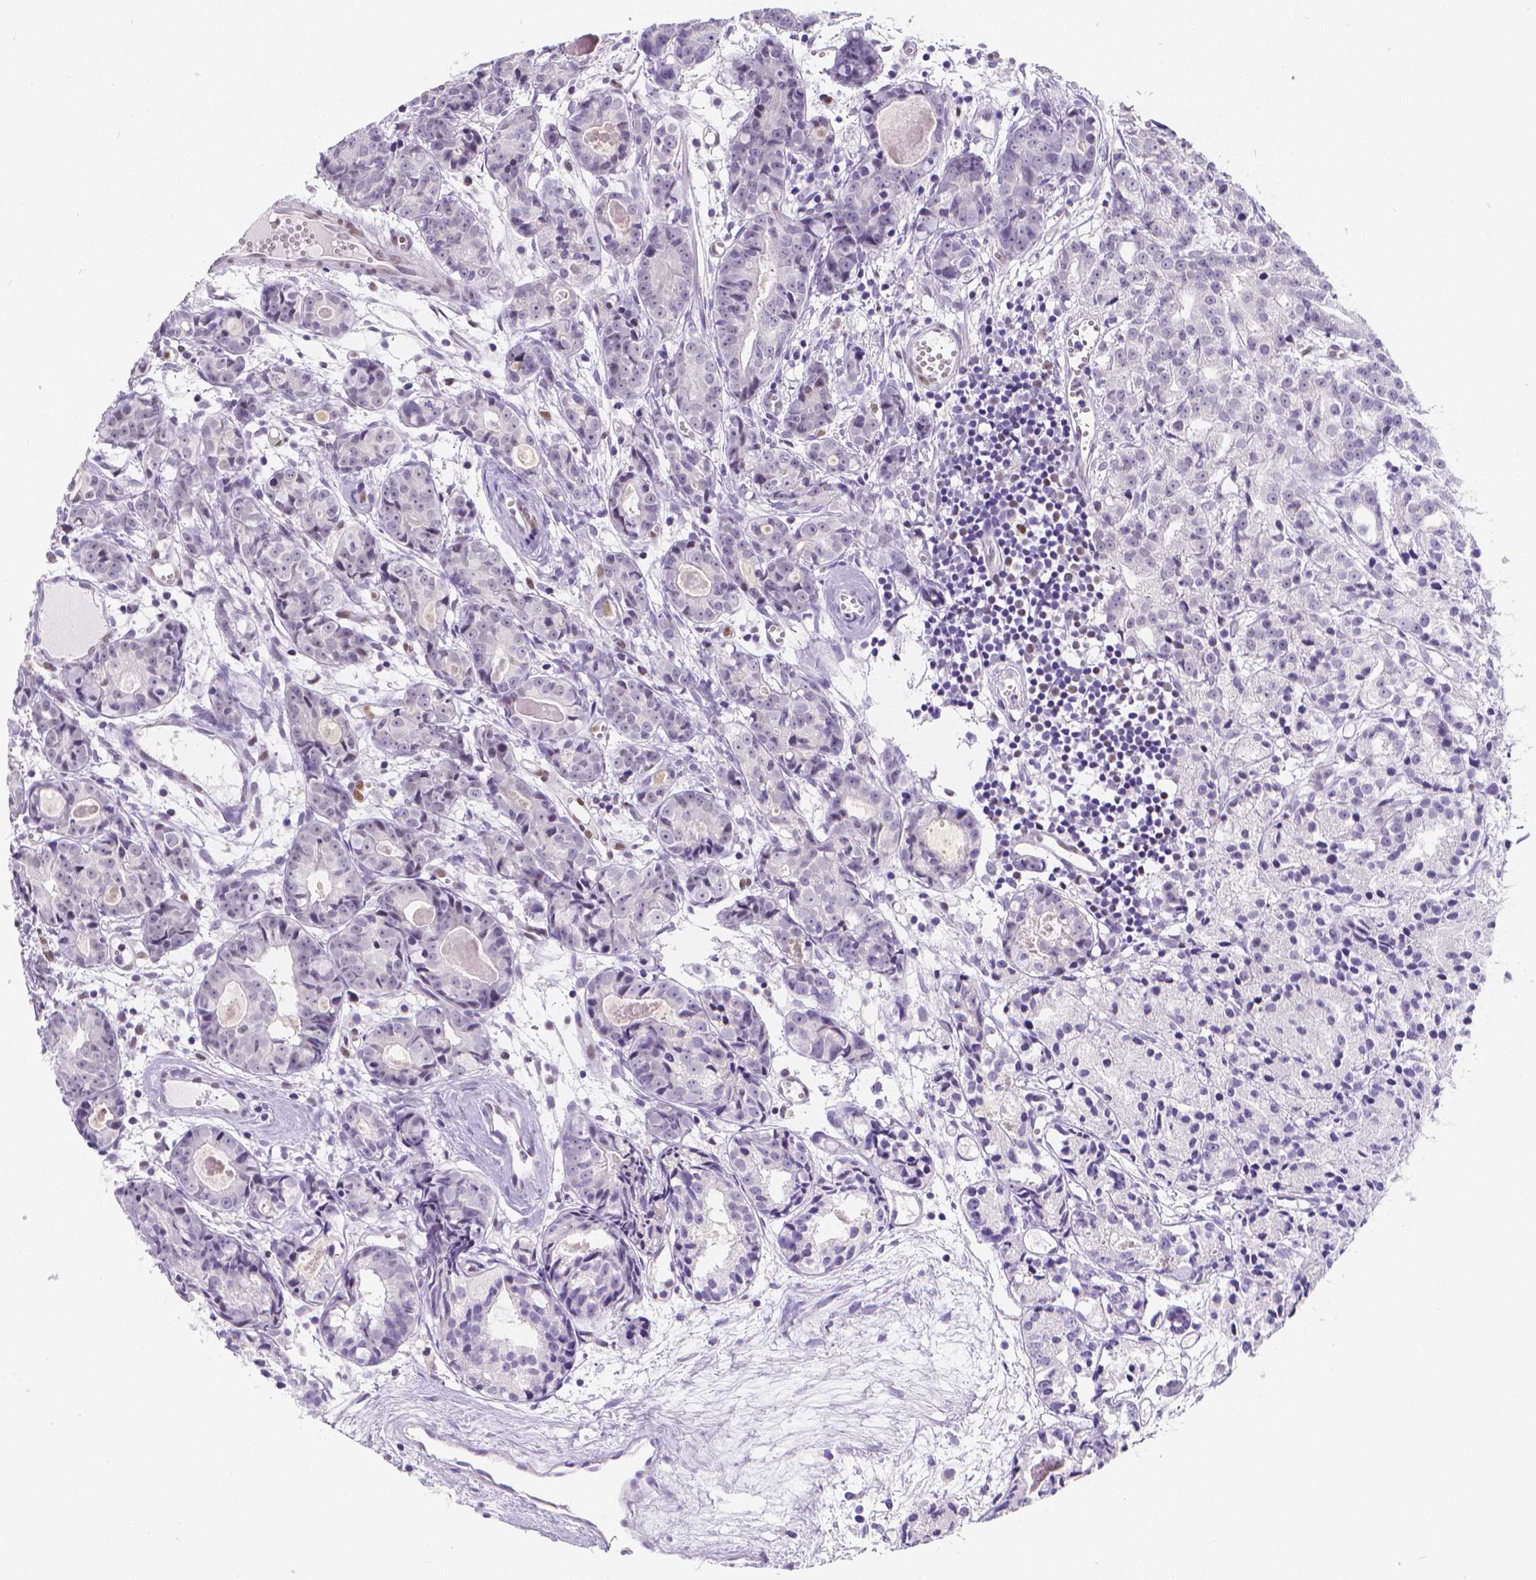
{"staining": {"intensity": "negative", "quantity": "none", "location": "none"}, "tissue": "prostate cancer", "cell_type": "Tumor cells", "image_type": "cancer", "snomed": [{"axis": "morphology", "description": "Adenocarcinoma, Medium grade"}, {"axis": "topography", "description": "Prostate"}], "caption": "This is an IHC photomicrograph of human prostate cancer (medium-grade adenocarcinoma). There is no staining in tumor cells.", "gene": "MEF2C", "patient": {"sex": "male", "age": 74}}